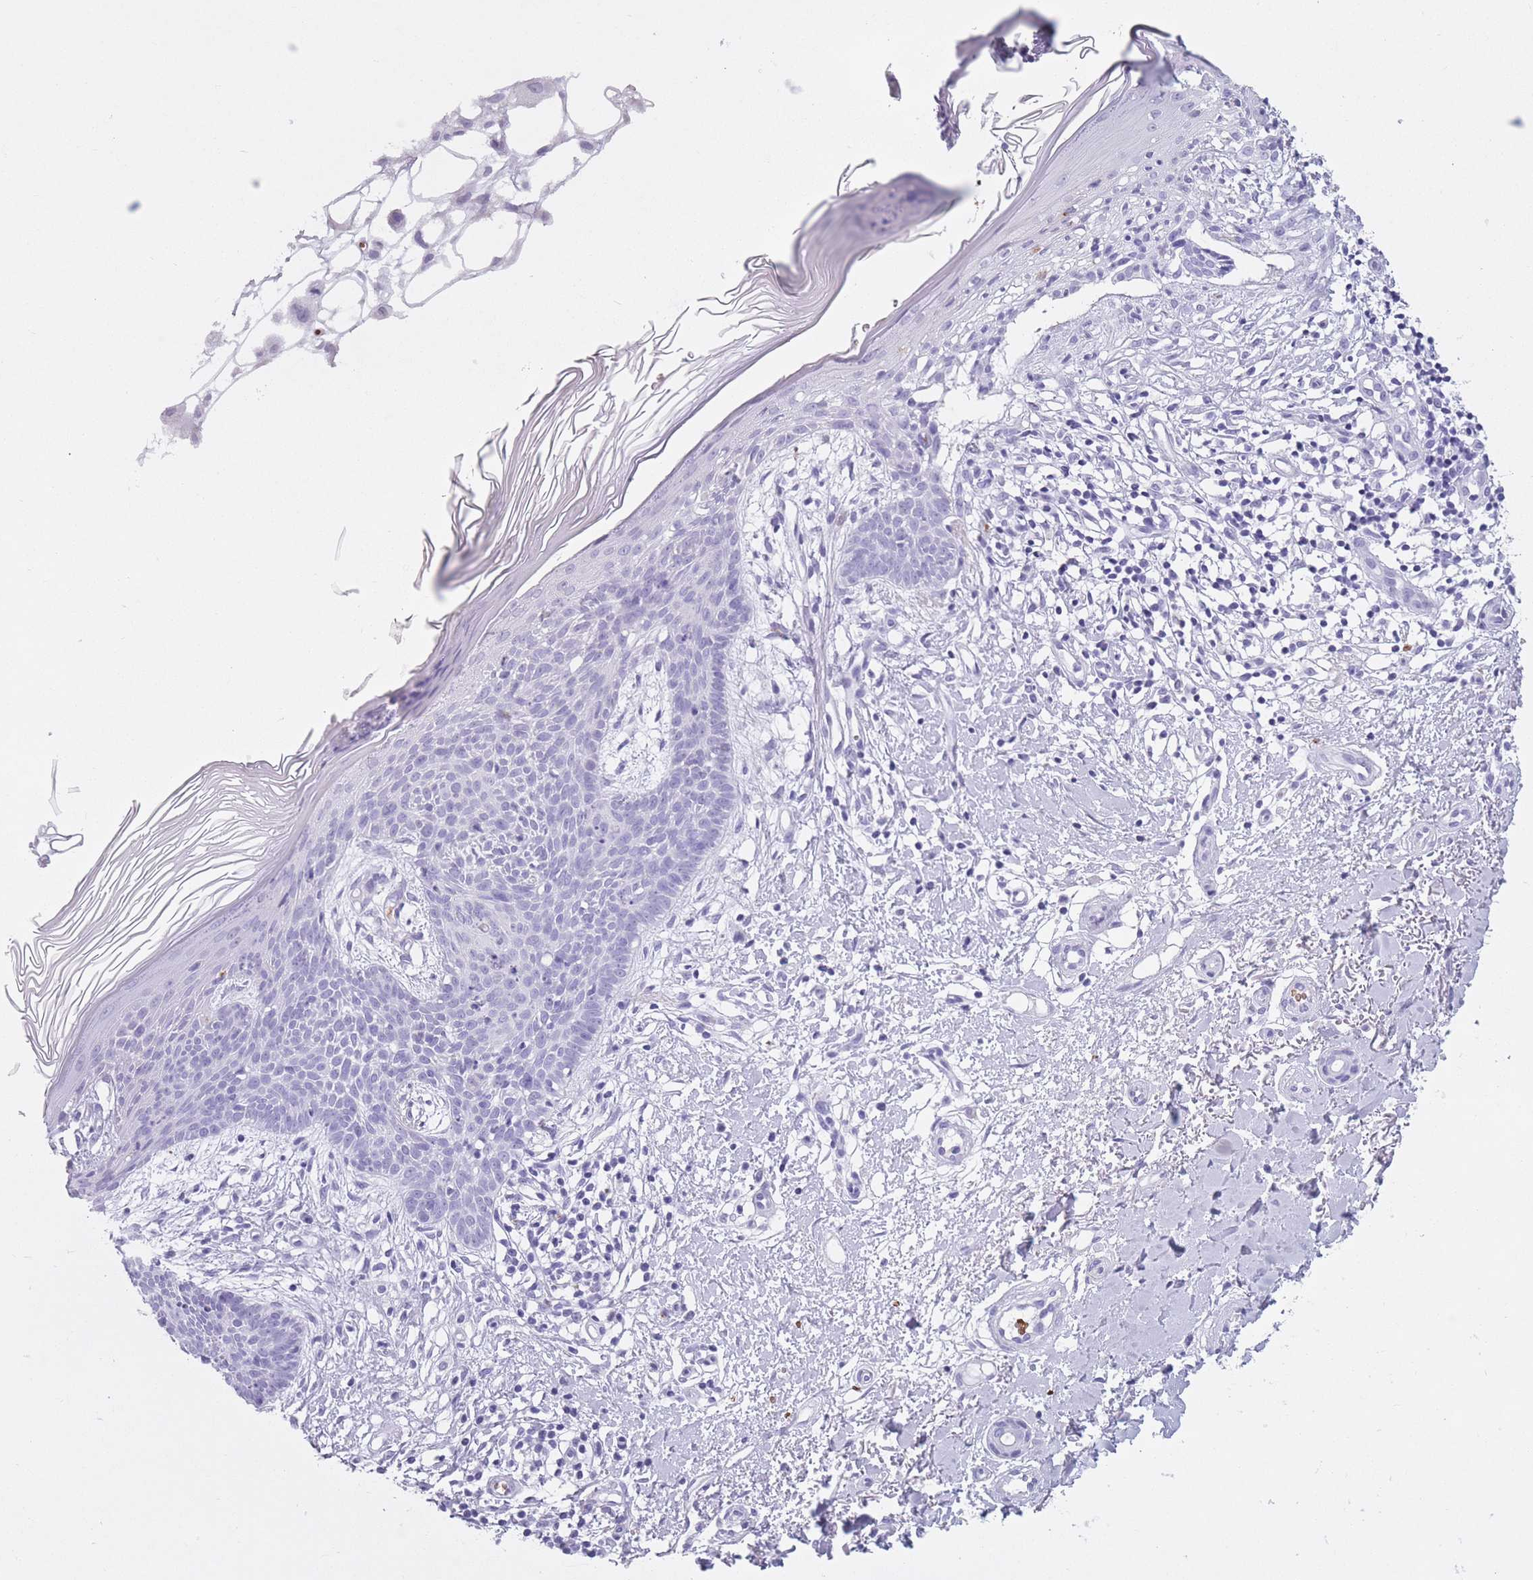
{"staining": {"intensity": "negative", "quantity": "none", "location": "none"}, "tissue": "skin cancer", "cell_type": "Tumor cells", "image_type": "cancer", "snomed": [{"axis": "morphology", "description": "Basal cell carcinoma"}, {"axis": "topography", "description": "Skin"}], "caption": "A histopathology image of skin cancer stained for a protein shows no brown staining in tumor cells.", "gene": "OR7C1", "patient": {"sex": "male", "age": 78}}